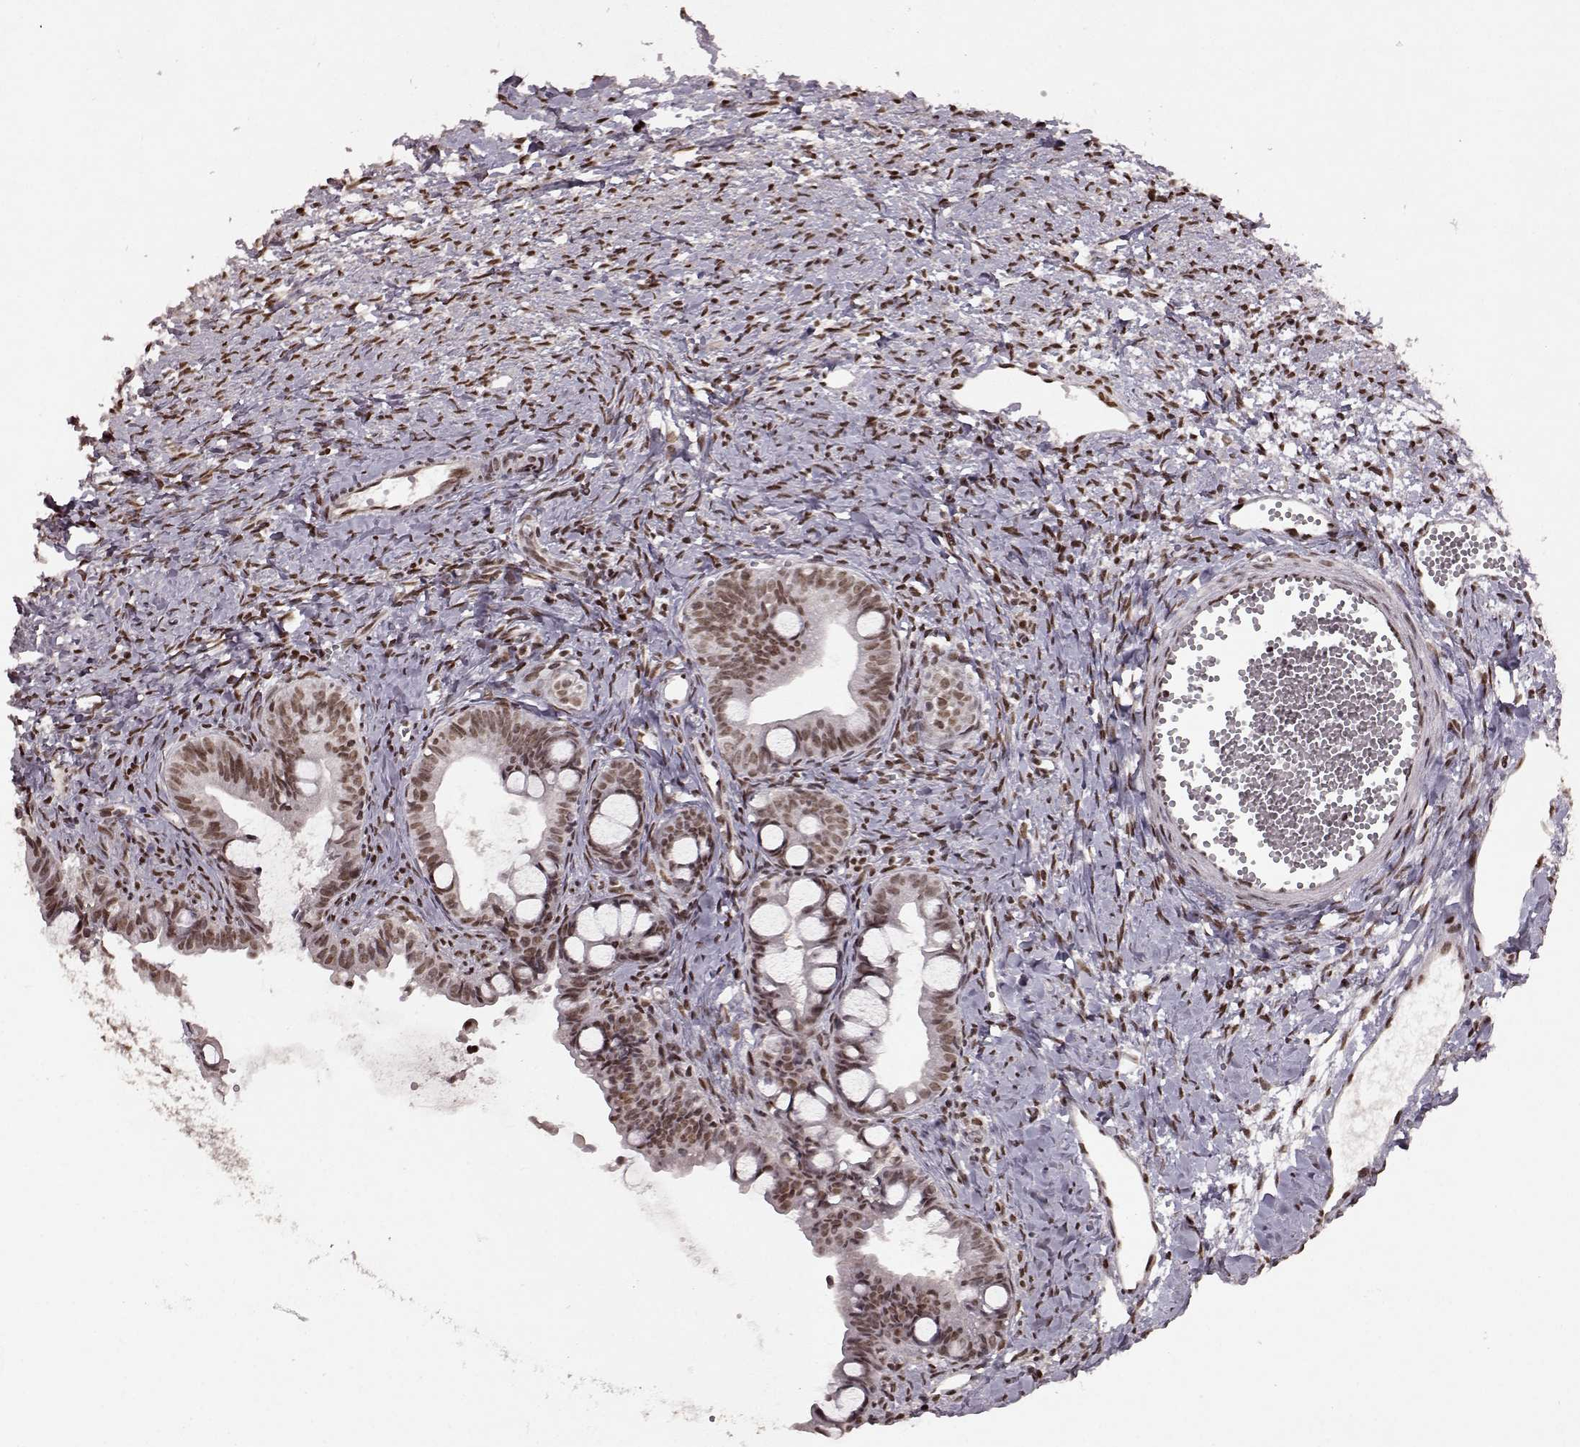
{"staining": {"intensity": "moderate", "quantity": ">75%", "location": "nuclear"}, "tissue": "ovarian cancer", "cell_type": "Tumor cells", "image_type": "cancer", "snomed": [{"axis": "morphology", "description": "Cystadenocarcinoma, mucinous, NOS"}, {"axis": "topography", "description": "Ovary"}], "caption": "Ovarian mucinous cystadenocarcinoma was stained to show a protein in brown. There is medium levels of moderate nuclear expression in approximately >75% of tumor cells.", "gene": "RRAGD", "patient": {"sex": "female", "age": 63}}